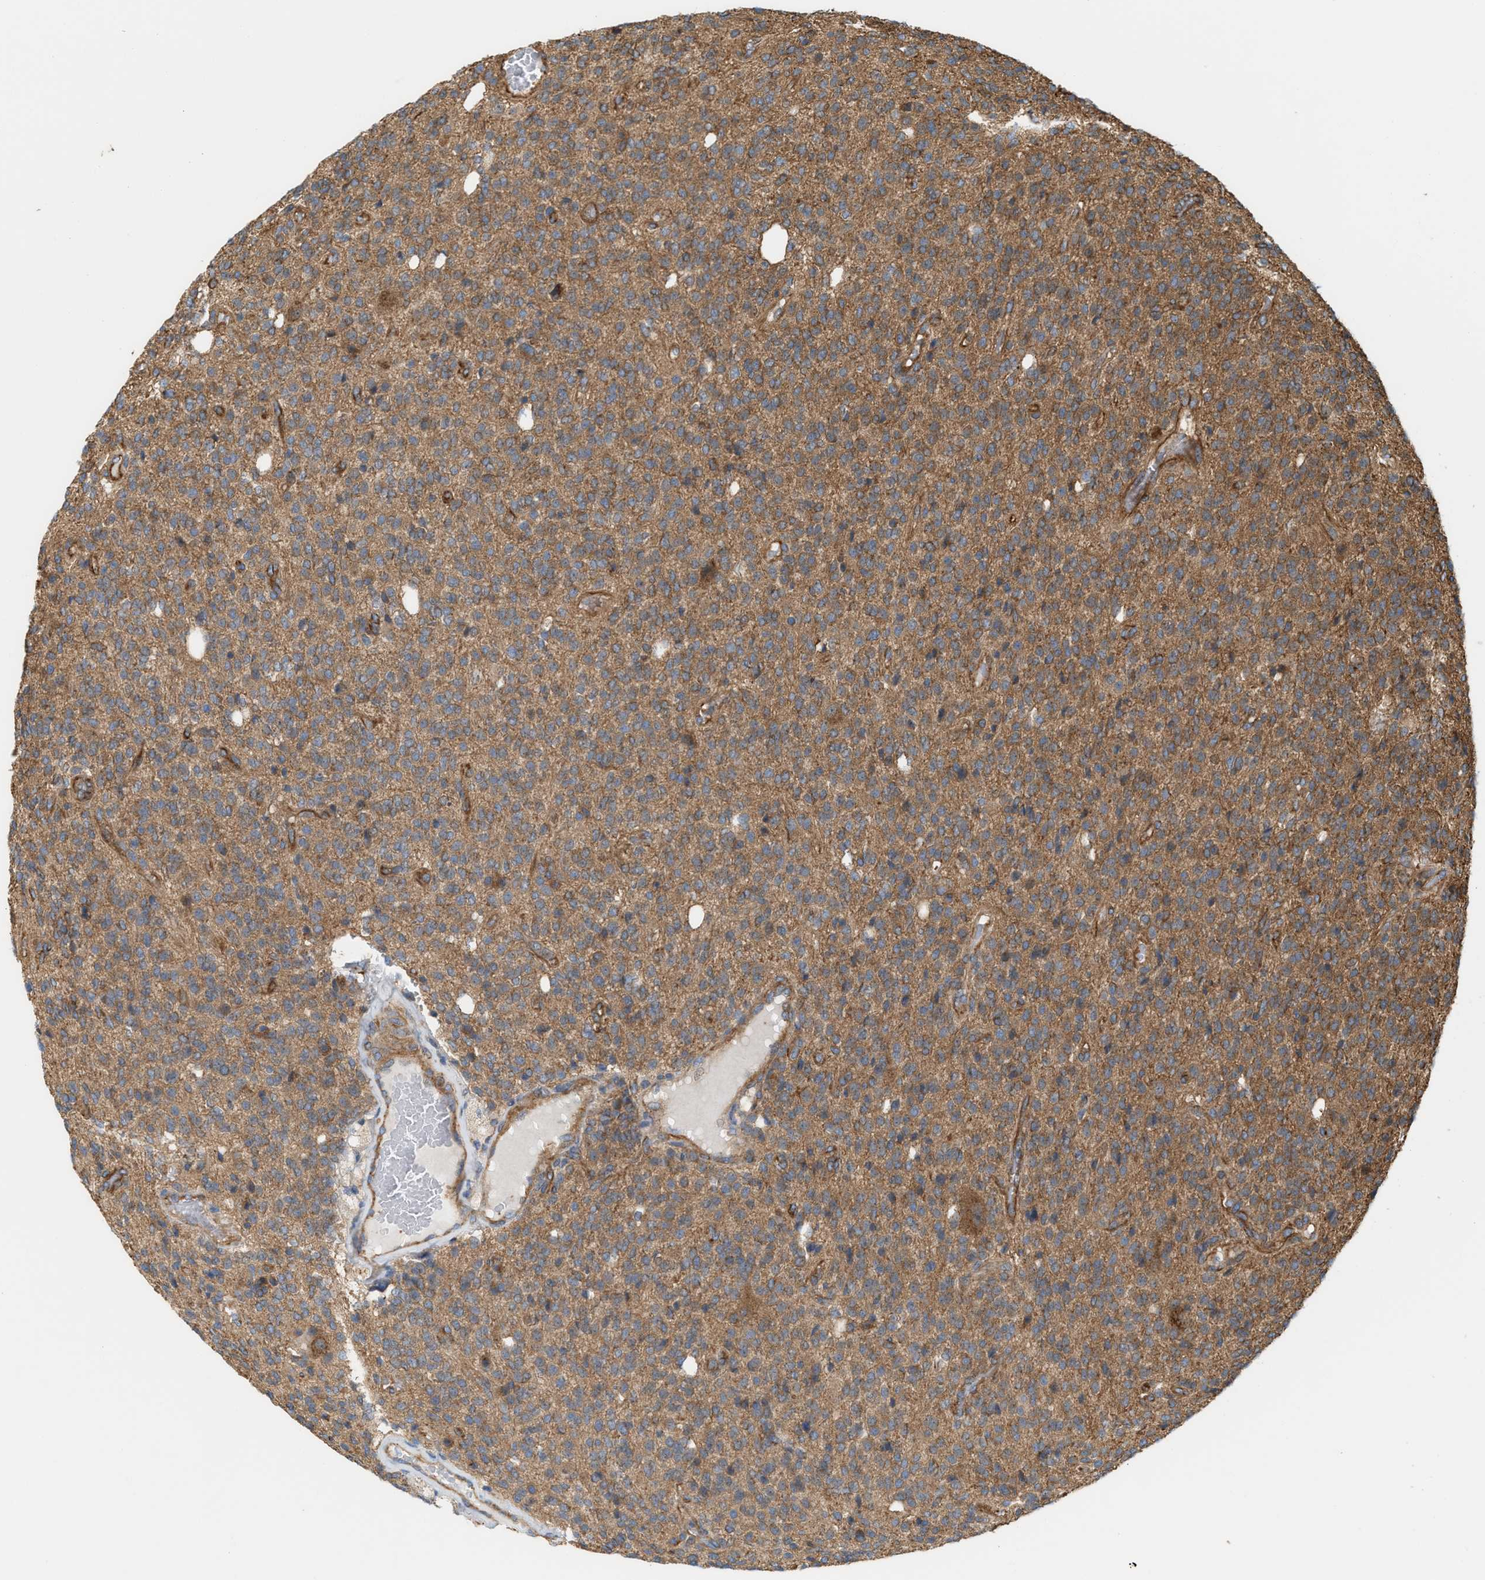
{"staining": {"intensity": "weak", "quantity": ">75%", "location": "cytoplasmic/membranous"}, "tissue": "glioma", "cell_type": "Tumor cells", "image_type": "cancer", "snomed": [{"axis": "morphology", "description": "Glioma, malignant, High grade"}, {"axis": "topography", "description": "Brain"}], "caption": "Human glioma stained with a protein marker demonstrates weak staining in tumor cells.", "gene": "EPS15L1", "patient": {"sex": "male", "age": 34}}